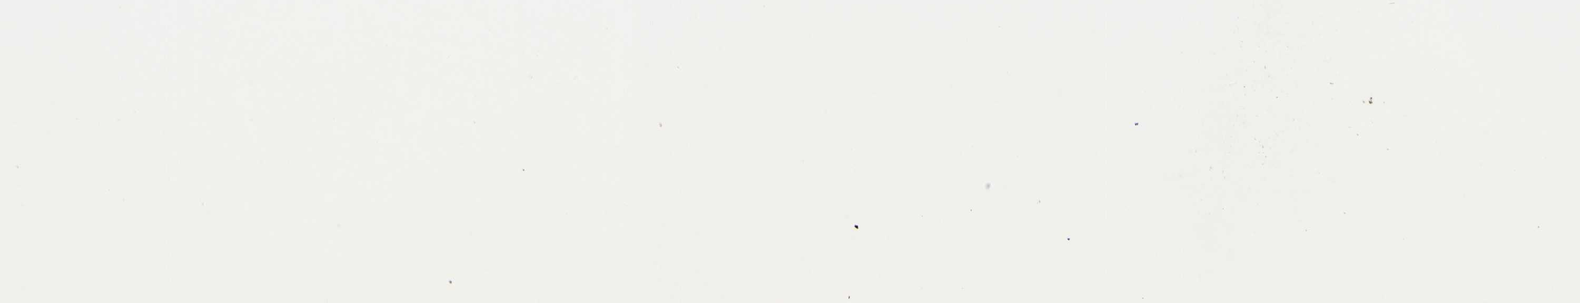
{"staining": {"intensity": "weak", "quantity": ">75%", "location": "cytoplasmic/membranous"}, "tissue": "prostate cancer", "cell_type": "Tumor cells", "image_type": "cancer", "snomed": [{"axis": "morphology", "description": "Adenocarcinoma, High grade"}, {"axis": "topography", "description": "Prostate"}], "caption": "Protein expression analysis of human prostate adenocarcinoma (high-grade) reveals weak cytoplasmic/membranous expression in approximately >75% of tumor cells.", "gene": "UXS1", "patient": {"sex": "male", "age": 64}}